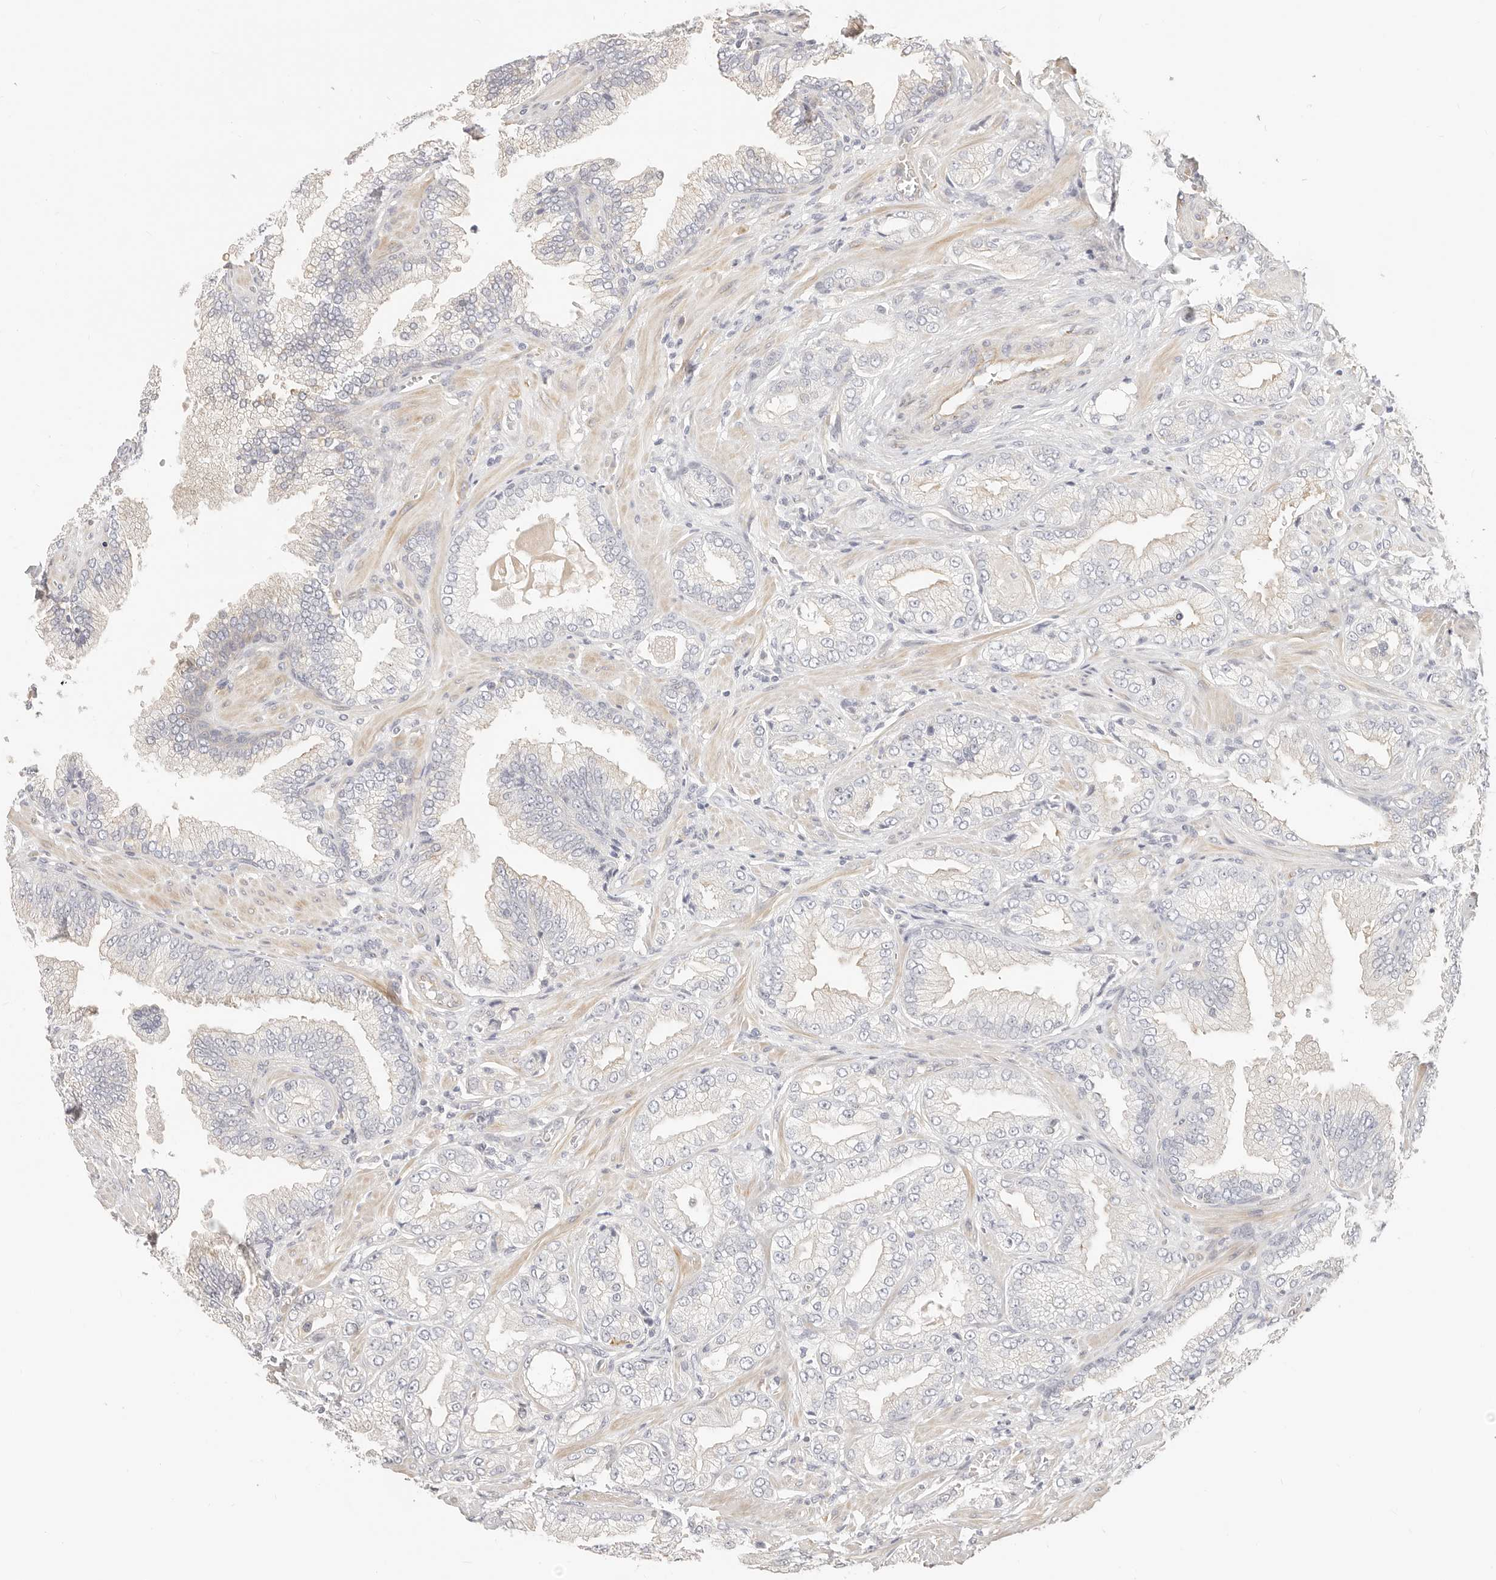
{"staining": {"intensity": "negative", "quantity": "none", "location": "none"}, "tissue": "prostate cancer", "cell_type": "Tumor cells", "image_type": "cancer", "snomed": [{"axis": "morphology", "description": "Adenocarcinoma, Low grade"}, {"axis": "topography", "description": "Prostate"}], "caption": "Immunohistochemistry (IHC) of prostate low-grade adenocarcinoma reveals no staining in tumor cells.", "gene": "DTNBP1", "patient": {"sex": "male", "age": 62}}